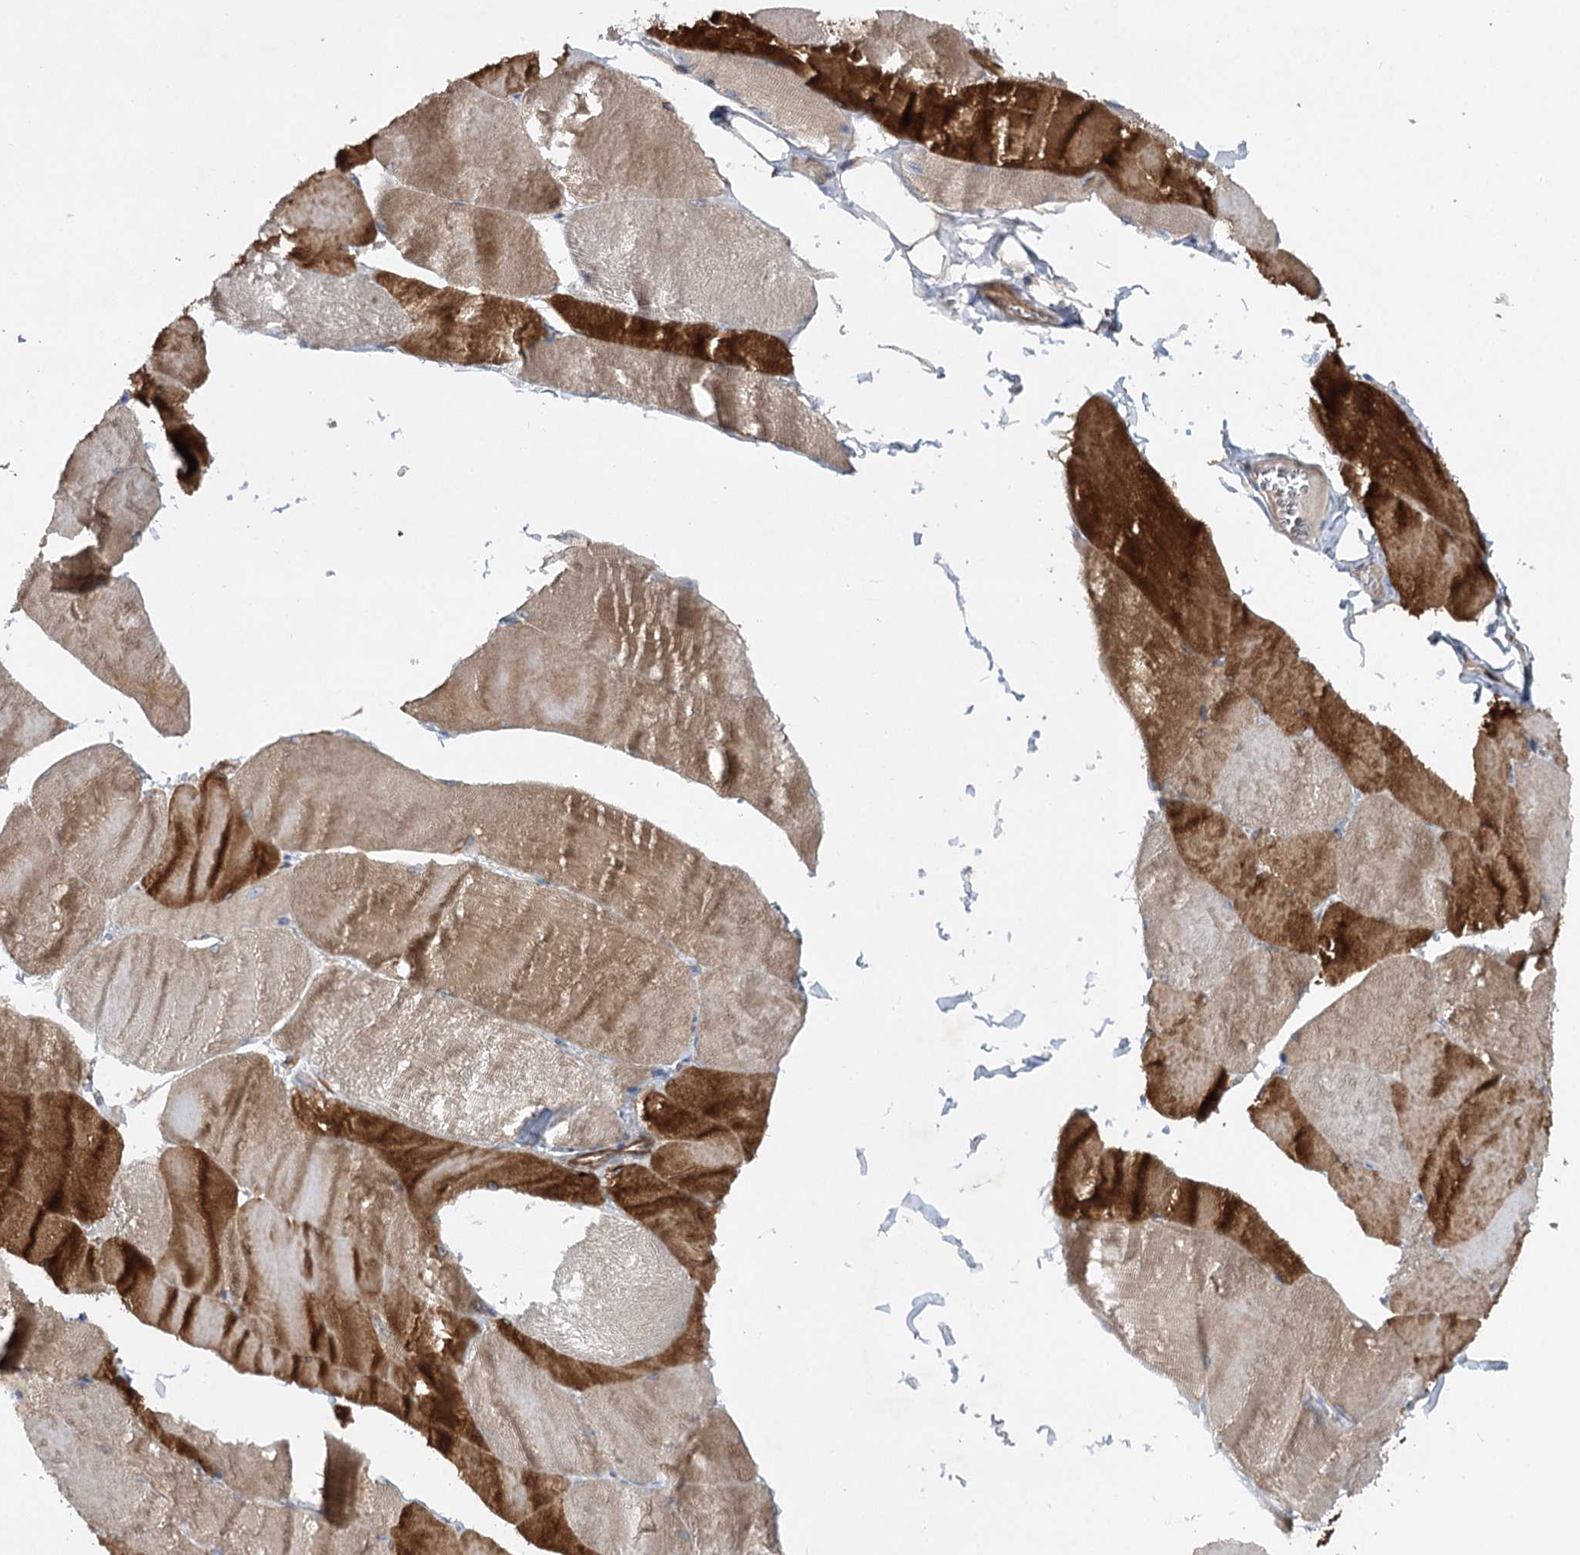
{"staining": {"intensity": "strong", "quantity": "25%-75%", "location": "cytoplasmic/membranous"}, "tissue": "skeletal muscle", "cell_type": "Myocytes", "image_type": "normal", "snomed": [{"axis": "morphology", "description": "Normal tissue, NOS"}, {"axis": "morphology", "description": "Basal cell carcinoma"}, {"axis": "topography", "description": "Skeletal muscle"}], "caption": "A photomicrograph of skeletal muscle stained for a protein displays strong cytoplasmic/membranous brown staining in myocytes.", "gene": "KIAA0825", "patient": {"sex": "female", "age": 64}}